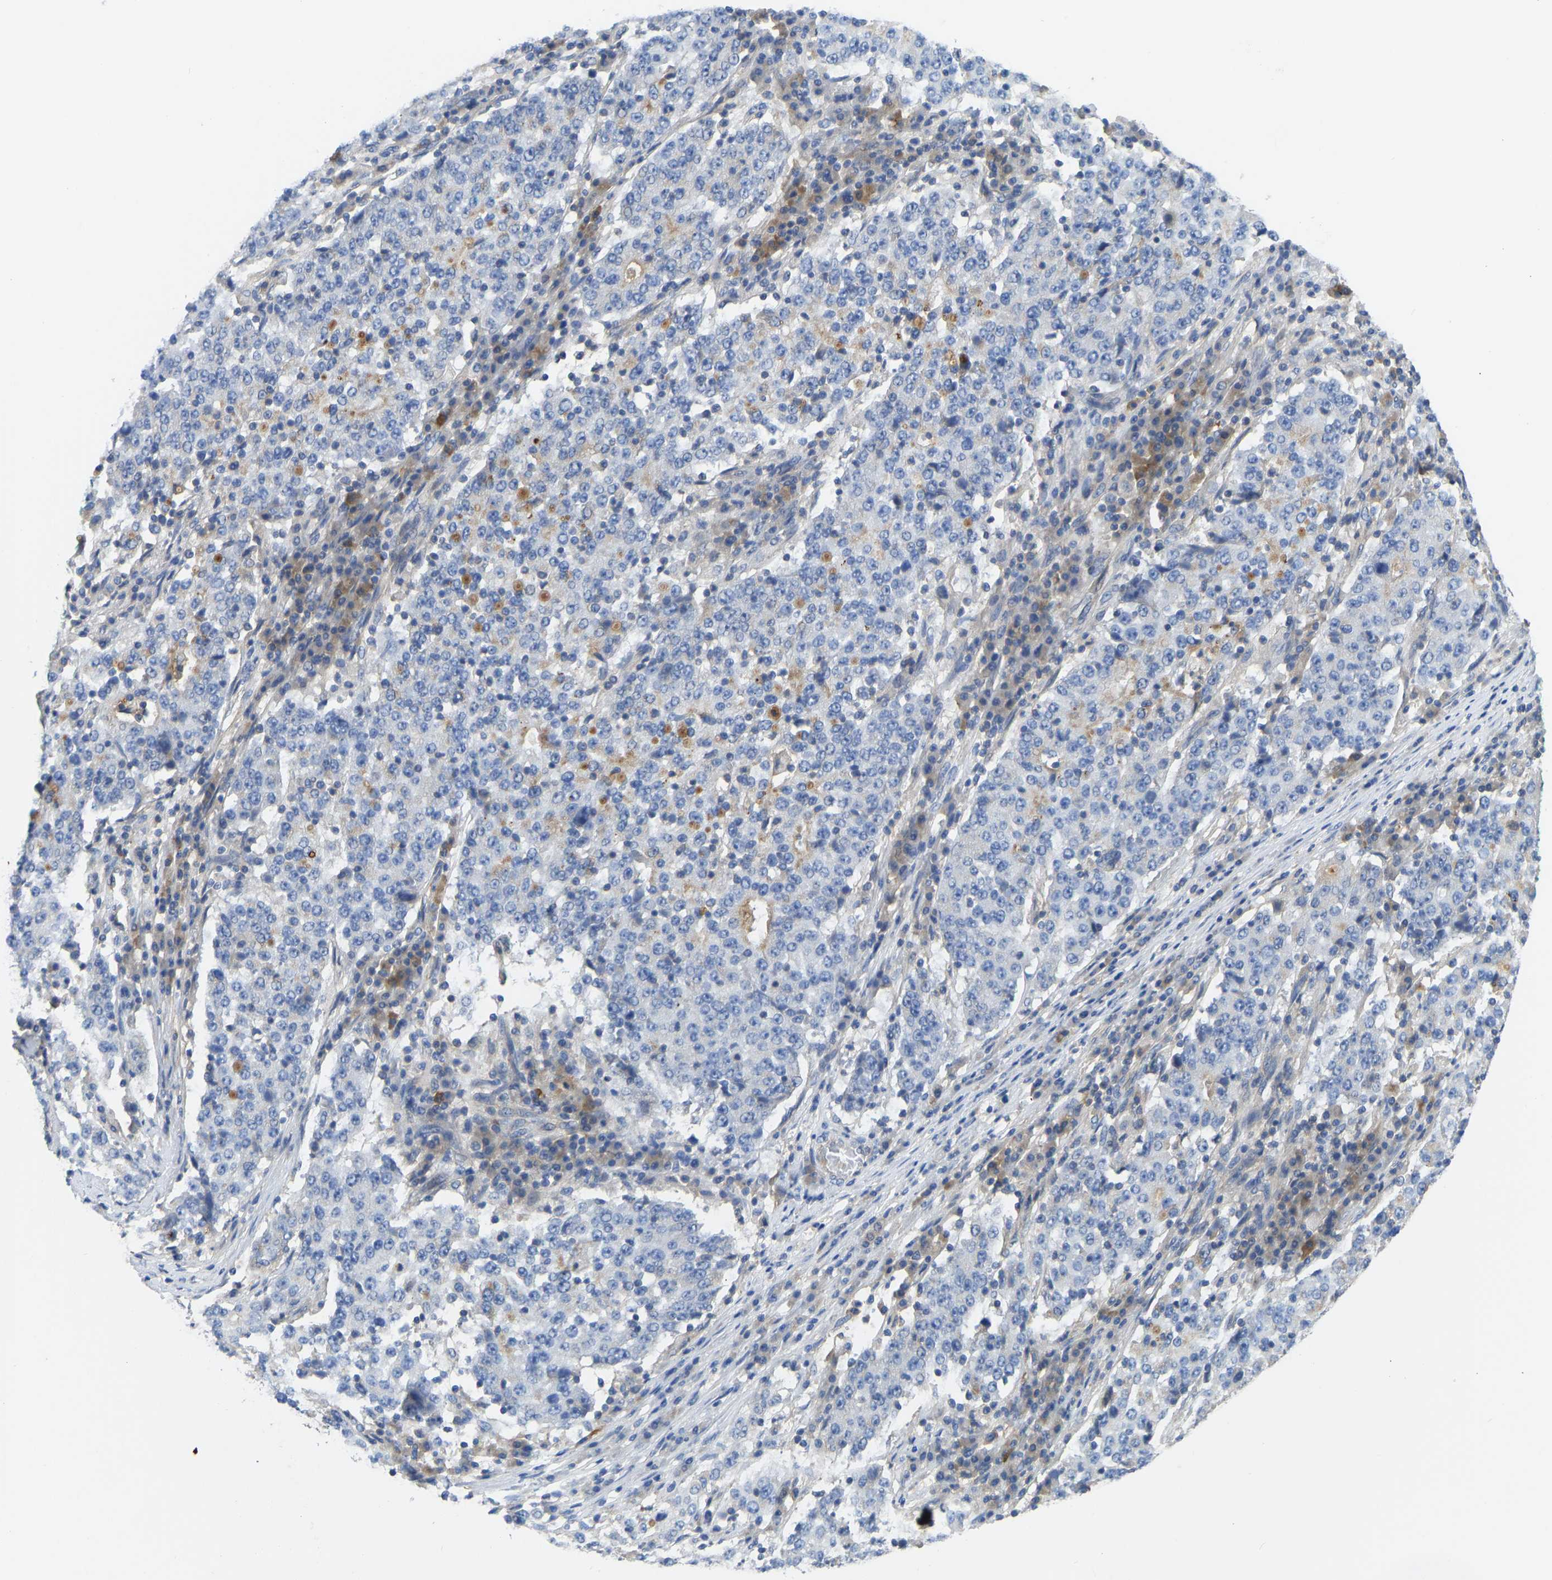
{"staining": {"intensity": "negative", "quantity": "none", "location": "none"}, "tissue": "stomach cancer", "cell_type": "Tumor cells", "image_type": "cancer", "snomed": [{"axis": "morphology", "description": "Adenocarcinoma, NOS"}, {"axis": "topography", "description": "Stomach"}], "caption": "Immunohistochemical staining of adenocarcinoma (stomach) exhibits no significant expression in tumor cells.", "gene": "PPP3CA", "patient": {"sex": "male", "age": 59}}